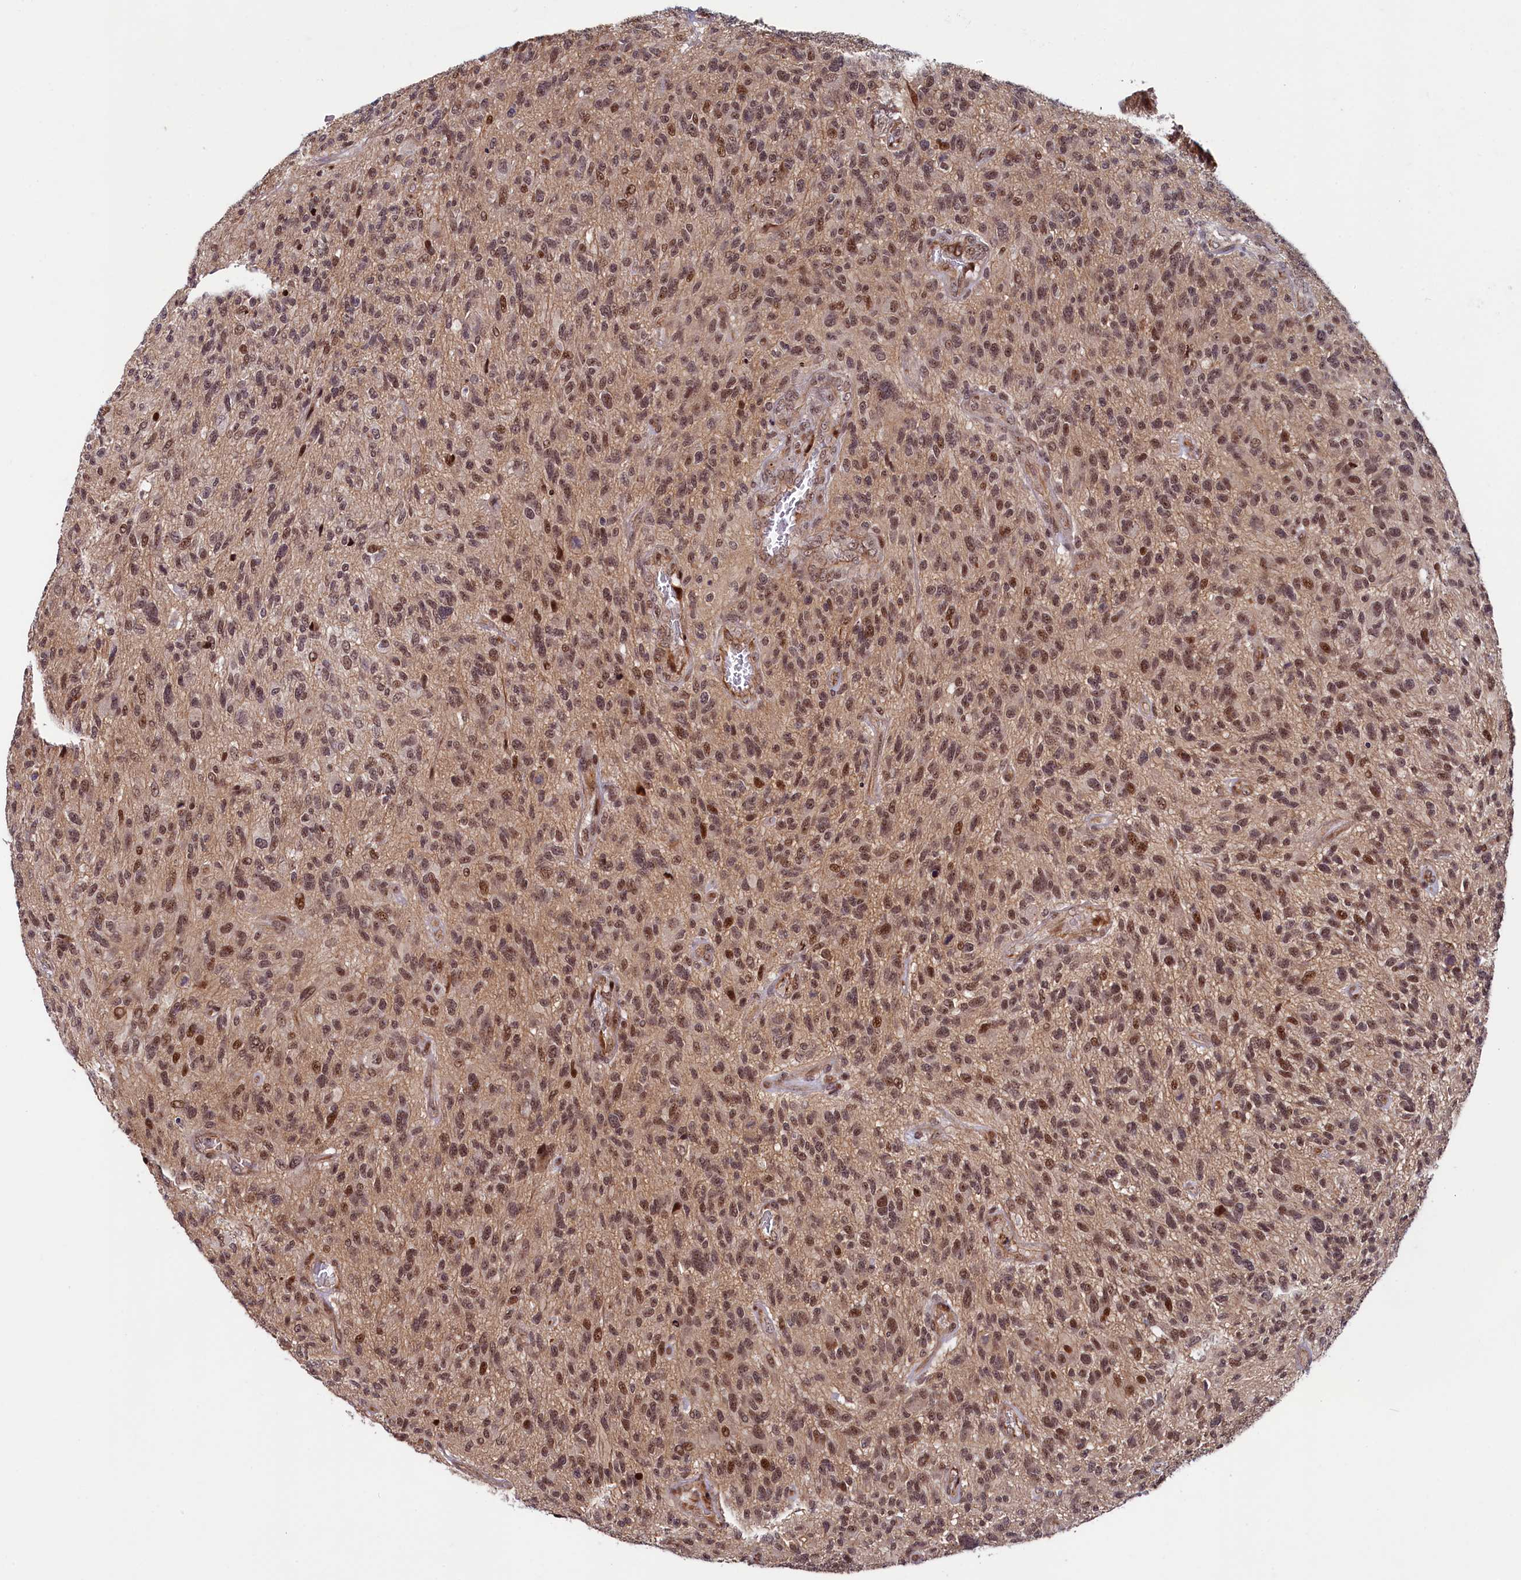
{"staining": {"intensity": "moderate", "quantity": ">75%", "location": "nuclear"}, "tissue": "glioma", "cell_type": "Tumor cells", "image_type": "cancer", "snomed": [{"axis": "morphology", "description": "Glioma, malignant, High grade"}, {"axis": "topography", "description": "Brain"}], "caption": "A brown stain labels moderate nuclear staining of a protein in human glioma tumor cells.", "gene": "LEO1", "patient": {"sex": "male", "age": 47}}